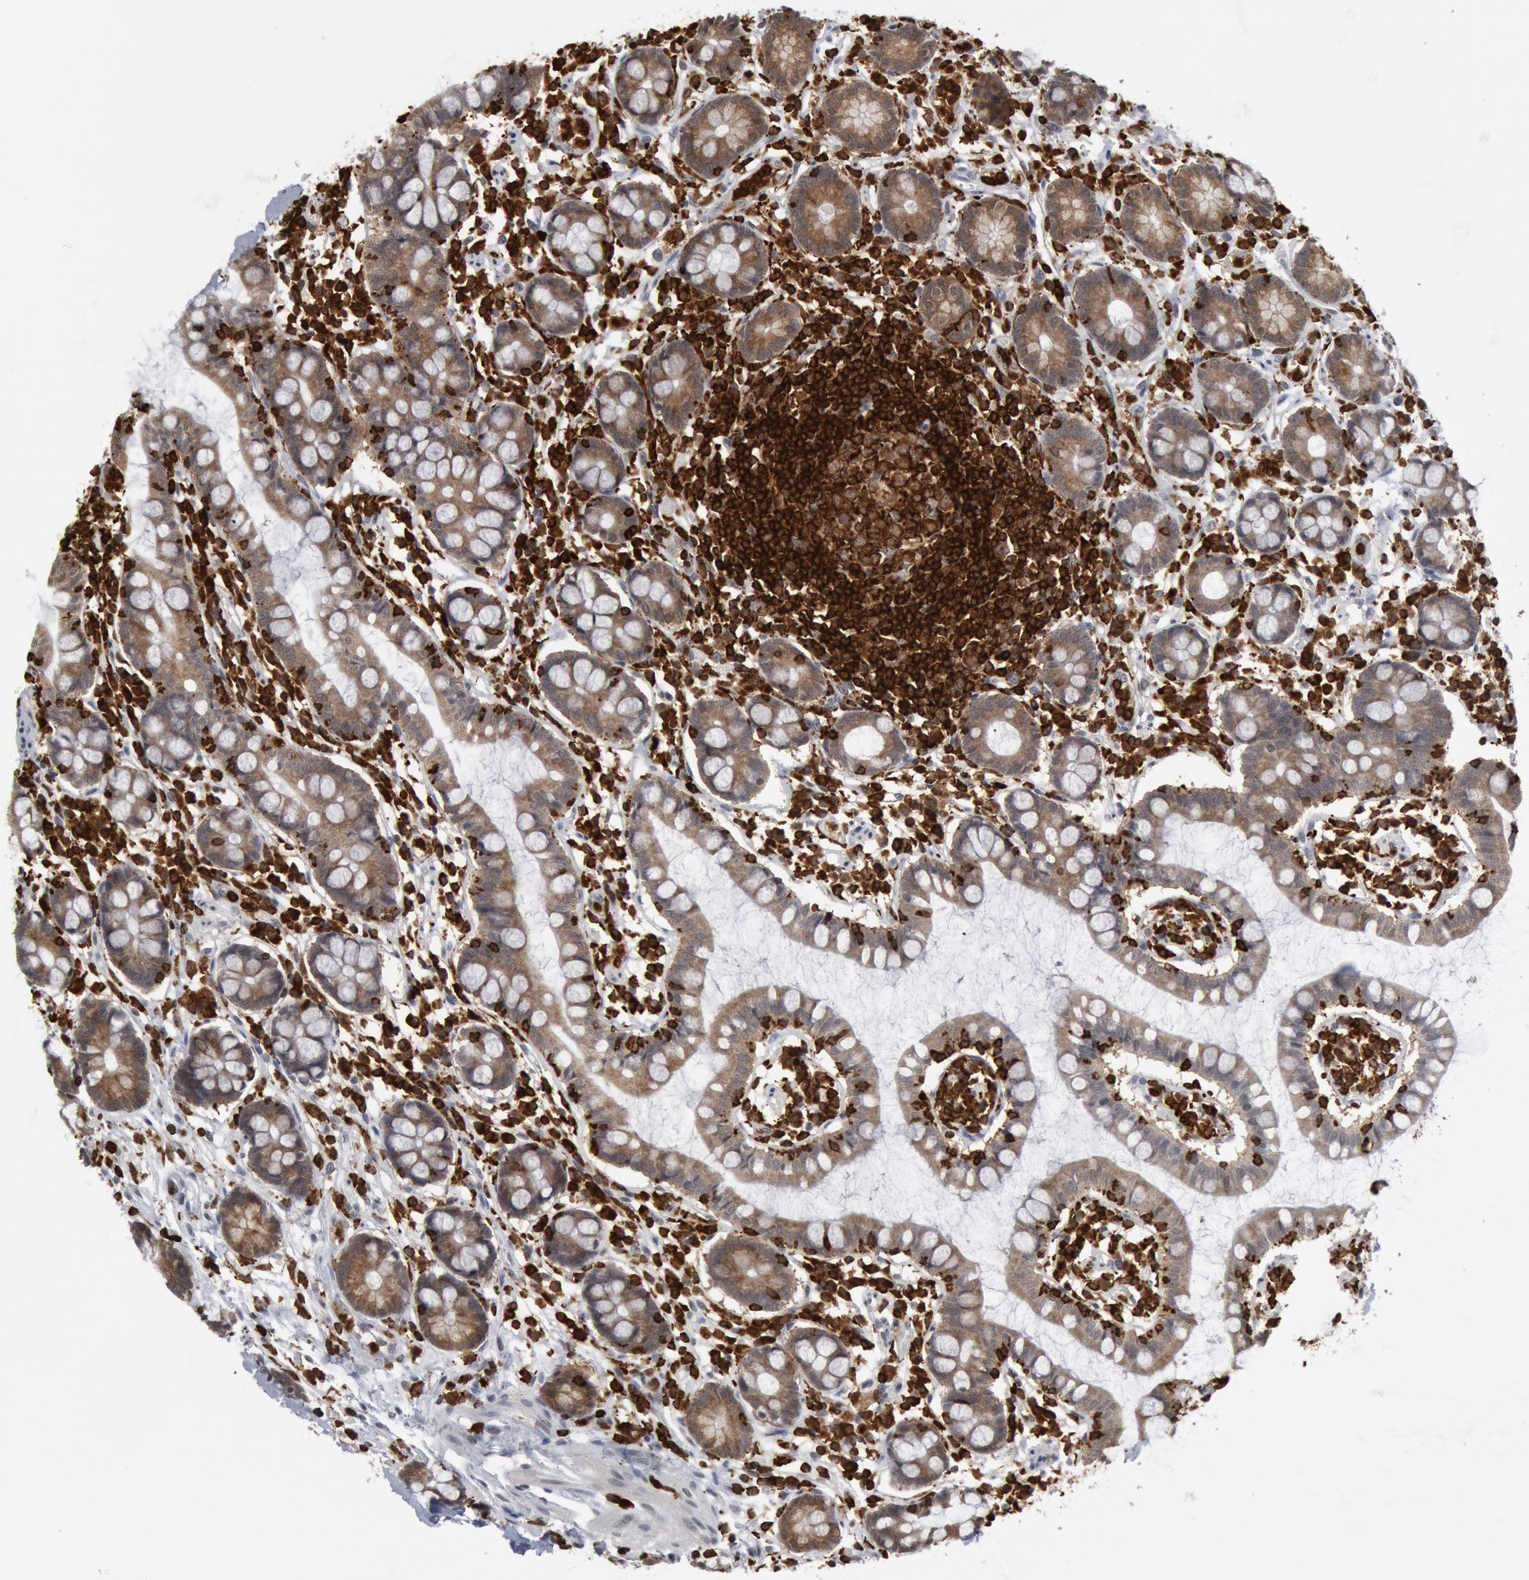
{"staining": {"intensity": "weak", "quantity": ">75%", "location": "cytoplasmic/membranous"}, "tissue": "small intestine", "cell_type": "Glandular cells", "image_type": "normal", "snomed": [{"axis": "morphology", "description": "Normal tissue, NOS"}, {"axis": "topography", "description": "Small intestine"}], "caption": "Weak cytoplasmic/membranous protein staining is appreciated in about >75% of glandular cells in small intestine.", "gene": "PTPN6", "patient": {"sex": "female", "age": 61}}